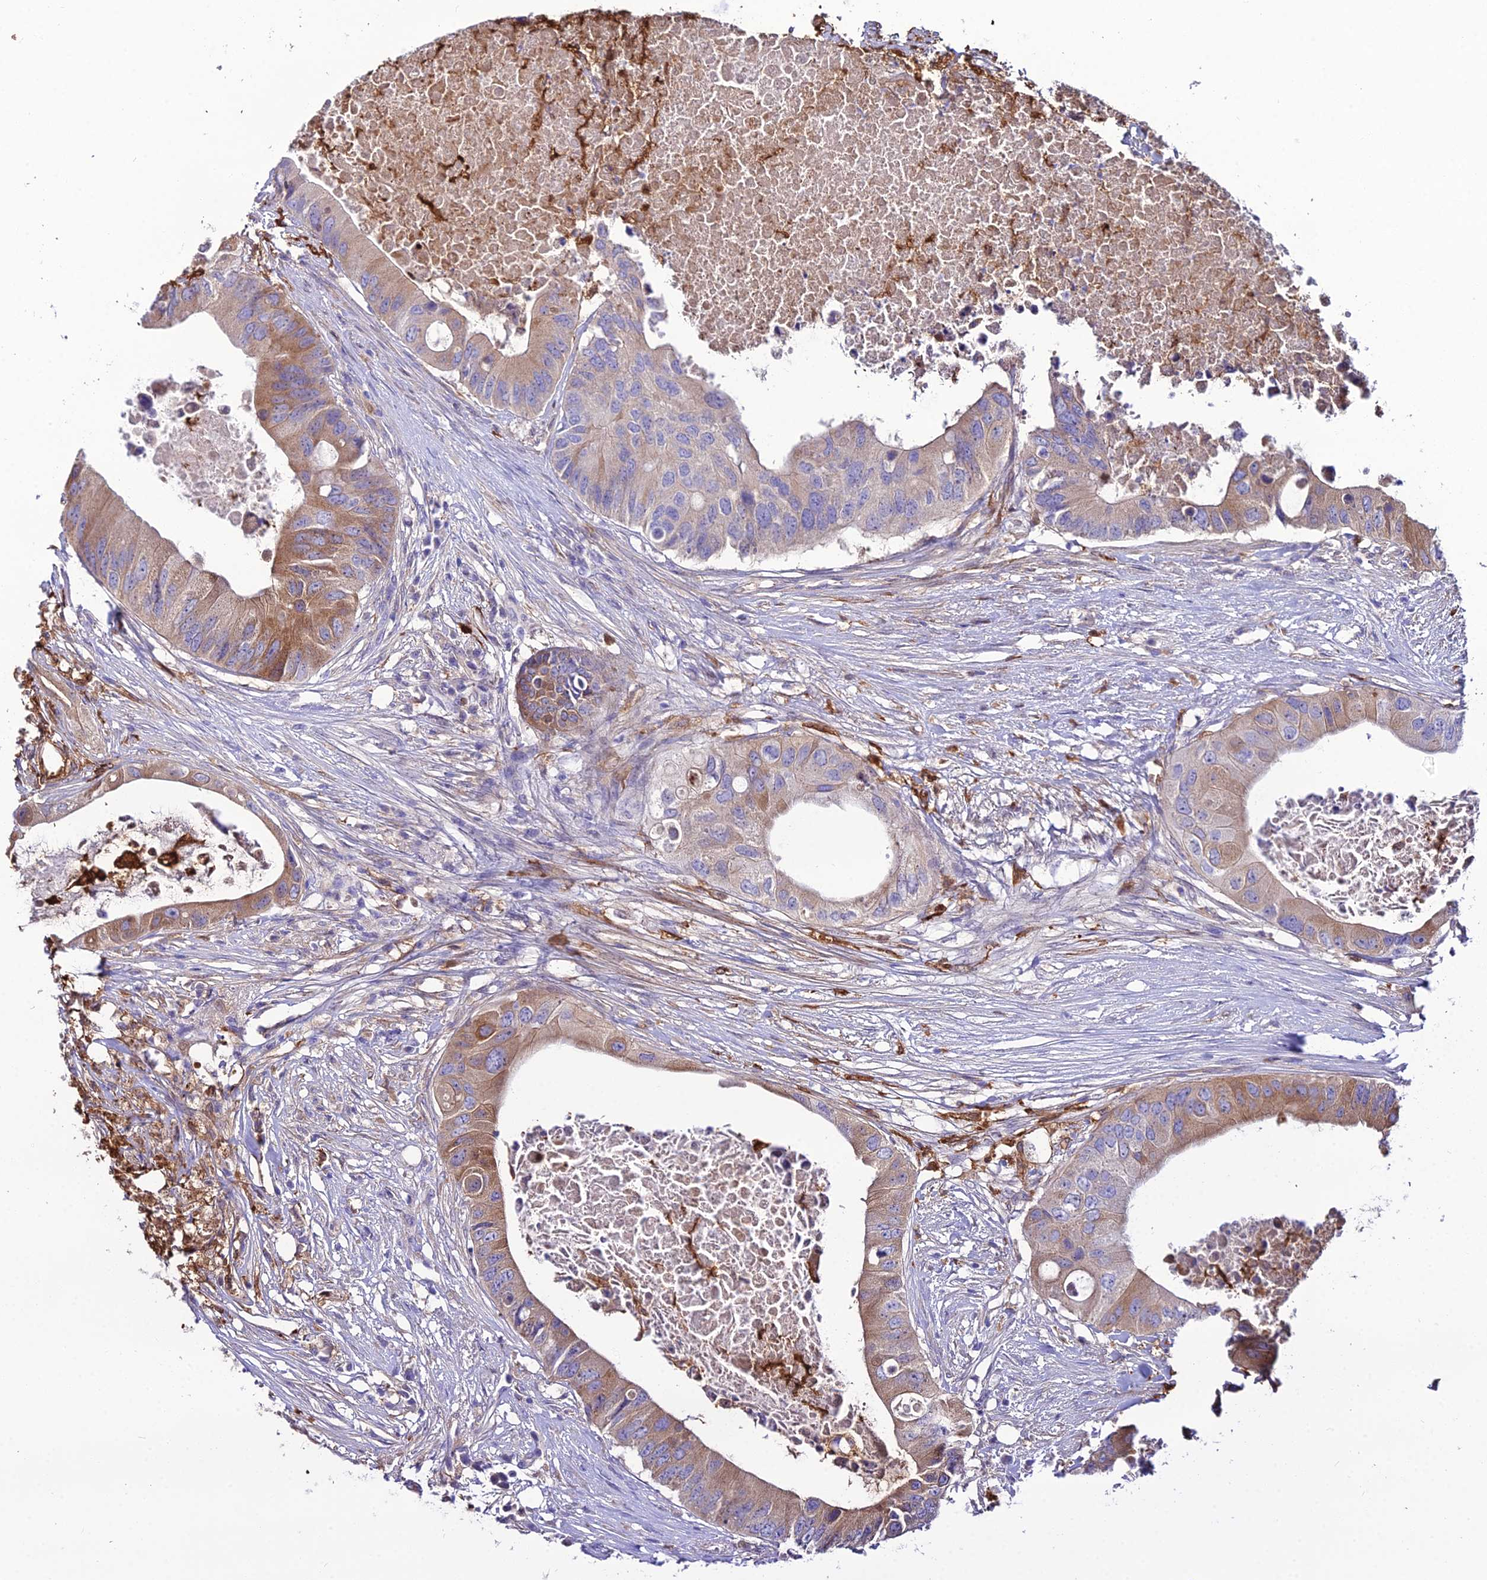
{"staining": {"intensity": "moderate", "quantity": "25%-75%", "location": "cytoplasmic/membranous"}, "tissue": "colorectal cancer", "cell_type": "Tumor cells", "image_type": "cancer", "snomed": [{"axis": "morphology", "description": "Adenocarcinoma, NOS"}, {"axis": "topography", "description": "Colon"}], "caption": "Immunohistochemical staining of human colorectal cancer (adenocarcinoma) exhibits medium levels of moderate cytoplasmic/membranous staining in approximately 25%-75% of tumor cells. (Brightfield microscopy of DAB IHC at high magnification).", "gene": "MB21D2", "patient": {"sex": "male", "age": 71}}